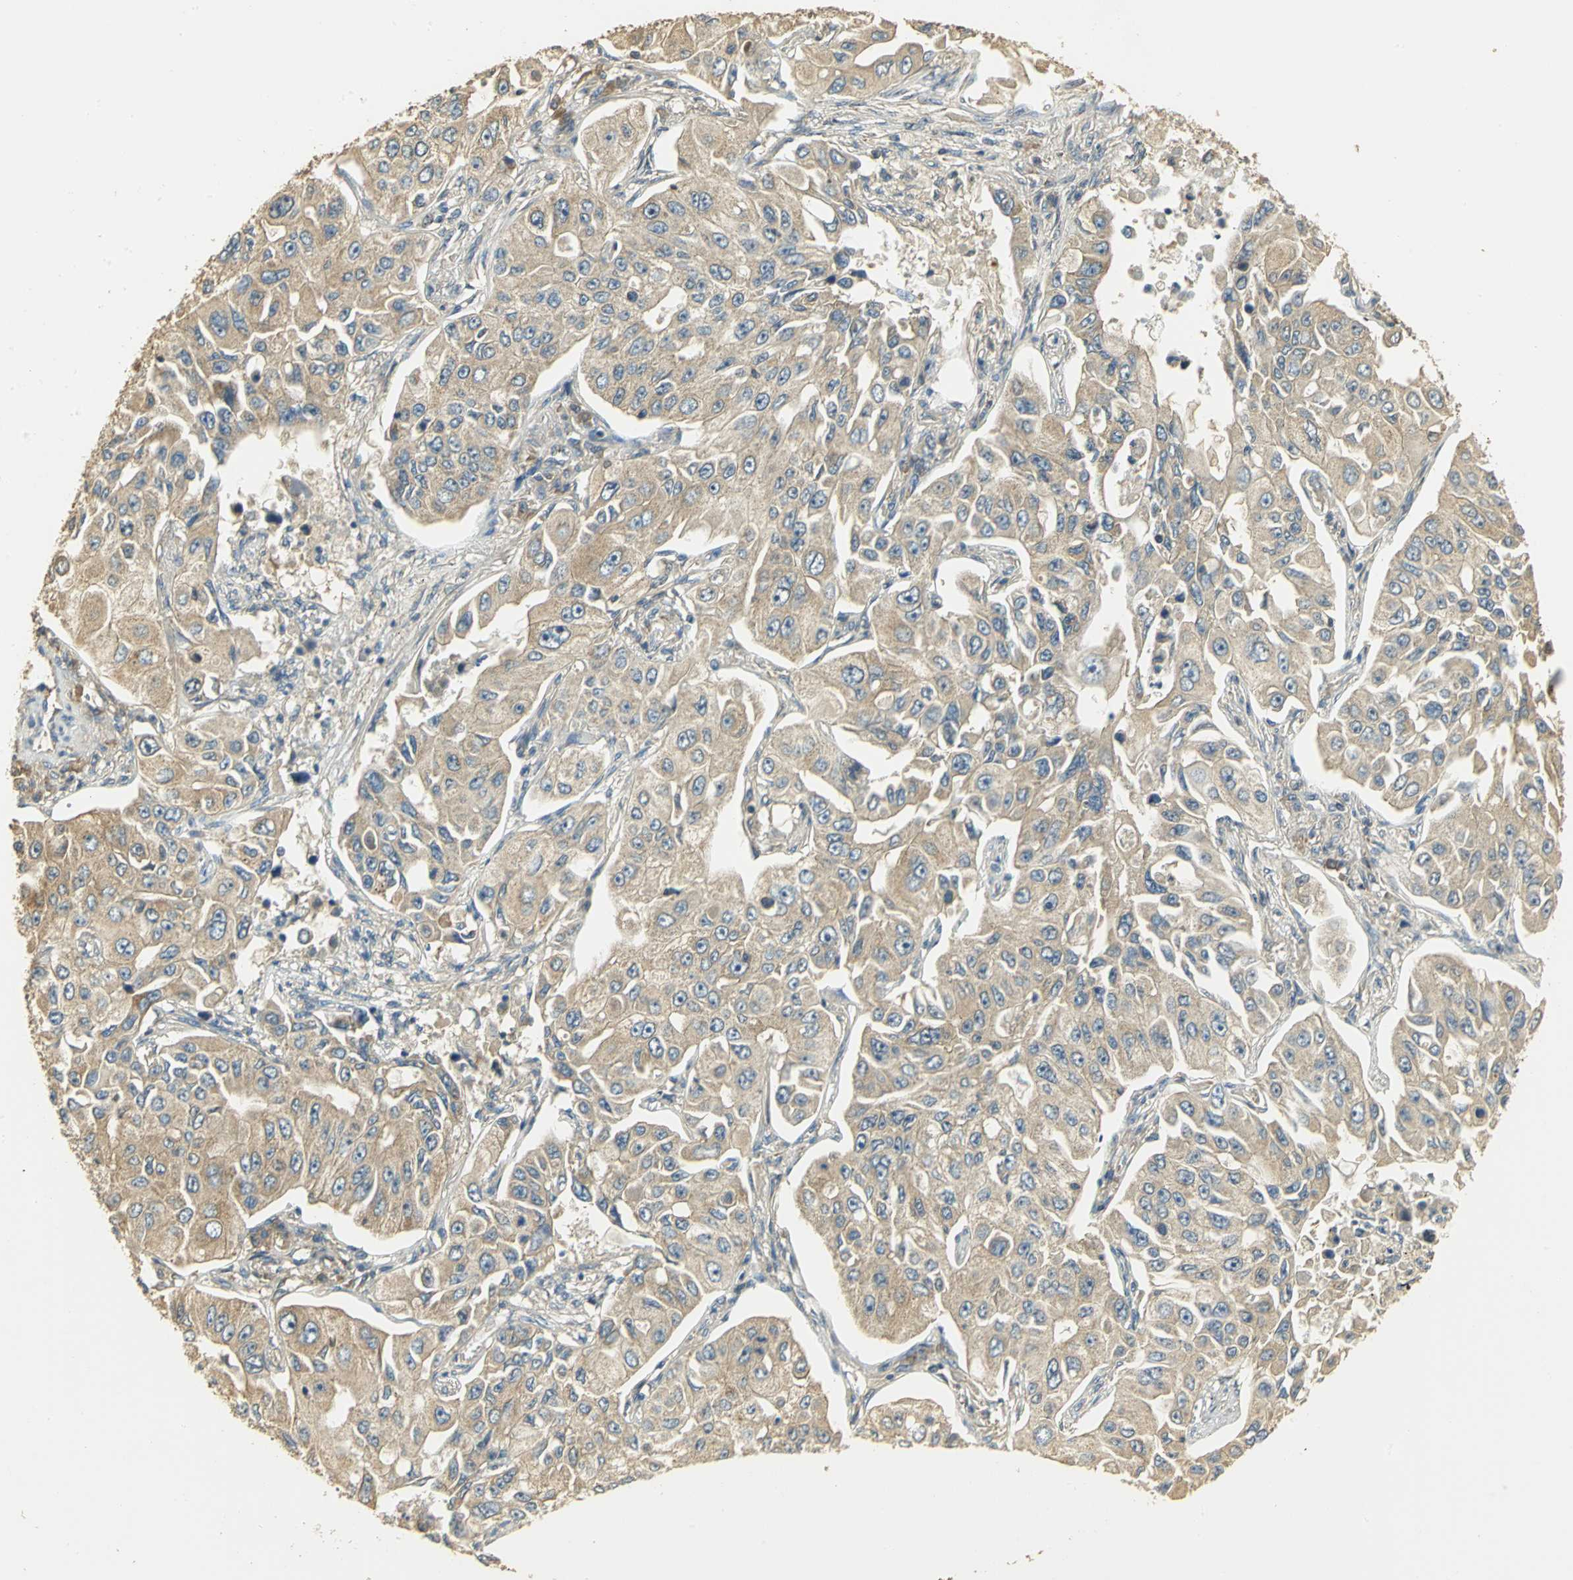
{"staining": {"intensity": "moderate", "quantity": ">75%", "location": "cytoplasmic/membranous"}, "tissue": "lung cancer", "cell_type": "Tumor cells", "image_type": "cancer", "snomed": [{"axis": "morphology", "description": "Adenocarcinoma, NOS"}, {"axis": "topography", "description": "Lung"}], "caption": "Lung cancer (adenocarcinoma) stained with DAB (3,3'-diaminobenzidine) IHC reveals medium levels of moderate cytoplasmic/membranous expression in about >75% of tumor cells.", "gene": "RARS1", "patient": {"sex": "male", "age": 84}}